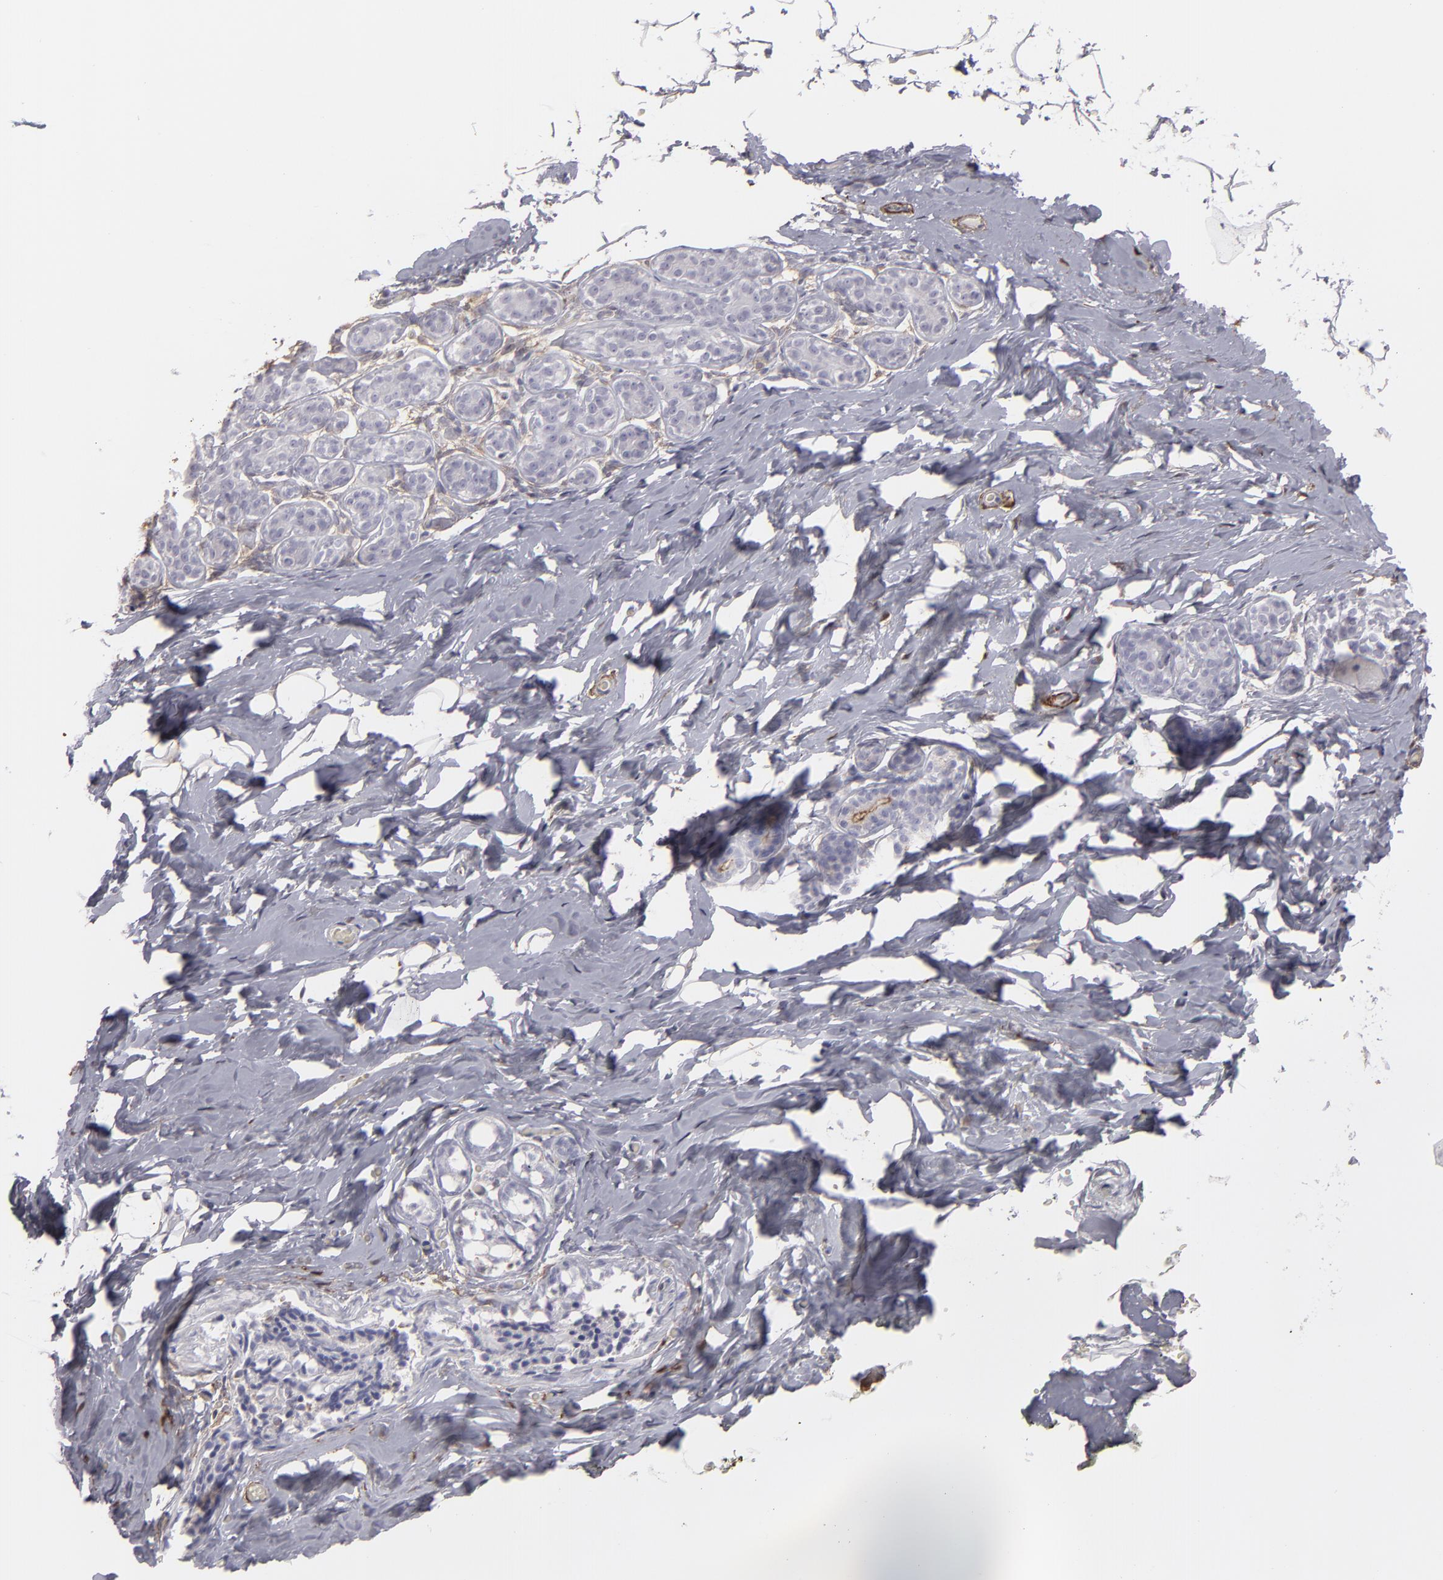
{"staining": {"intensity": "negative", "quantity": "none", "location": "none"}, "tissue": "breast", "cell_type": "Adipocytes", "image_type": "normal", "snomed": [{"axis": "morphology", "description": "Normal tissue, NOS"}, {"axis": "topography", "description": "Breast"}, {"axis": "topography", "description": "Soft tissue"}], "caption": "Adipocytes show no significant protein positivity in unremarkable breast.", "gene": "SEMA3G", "patient": {"sex": "female", "age": 75}}